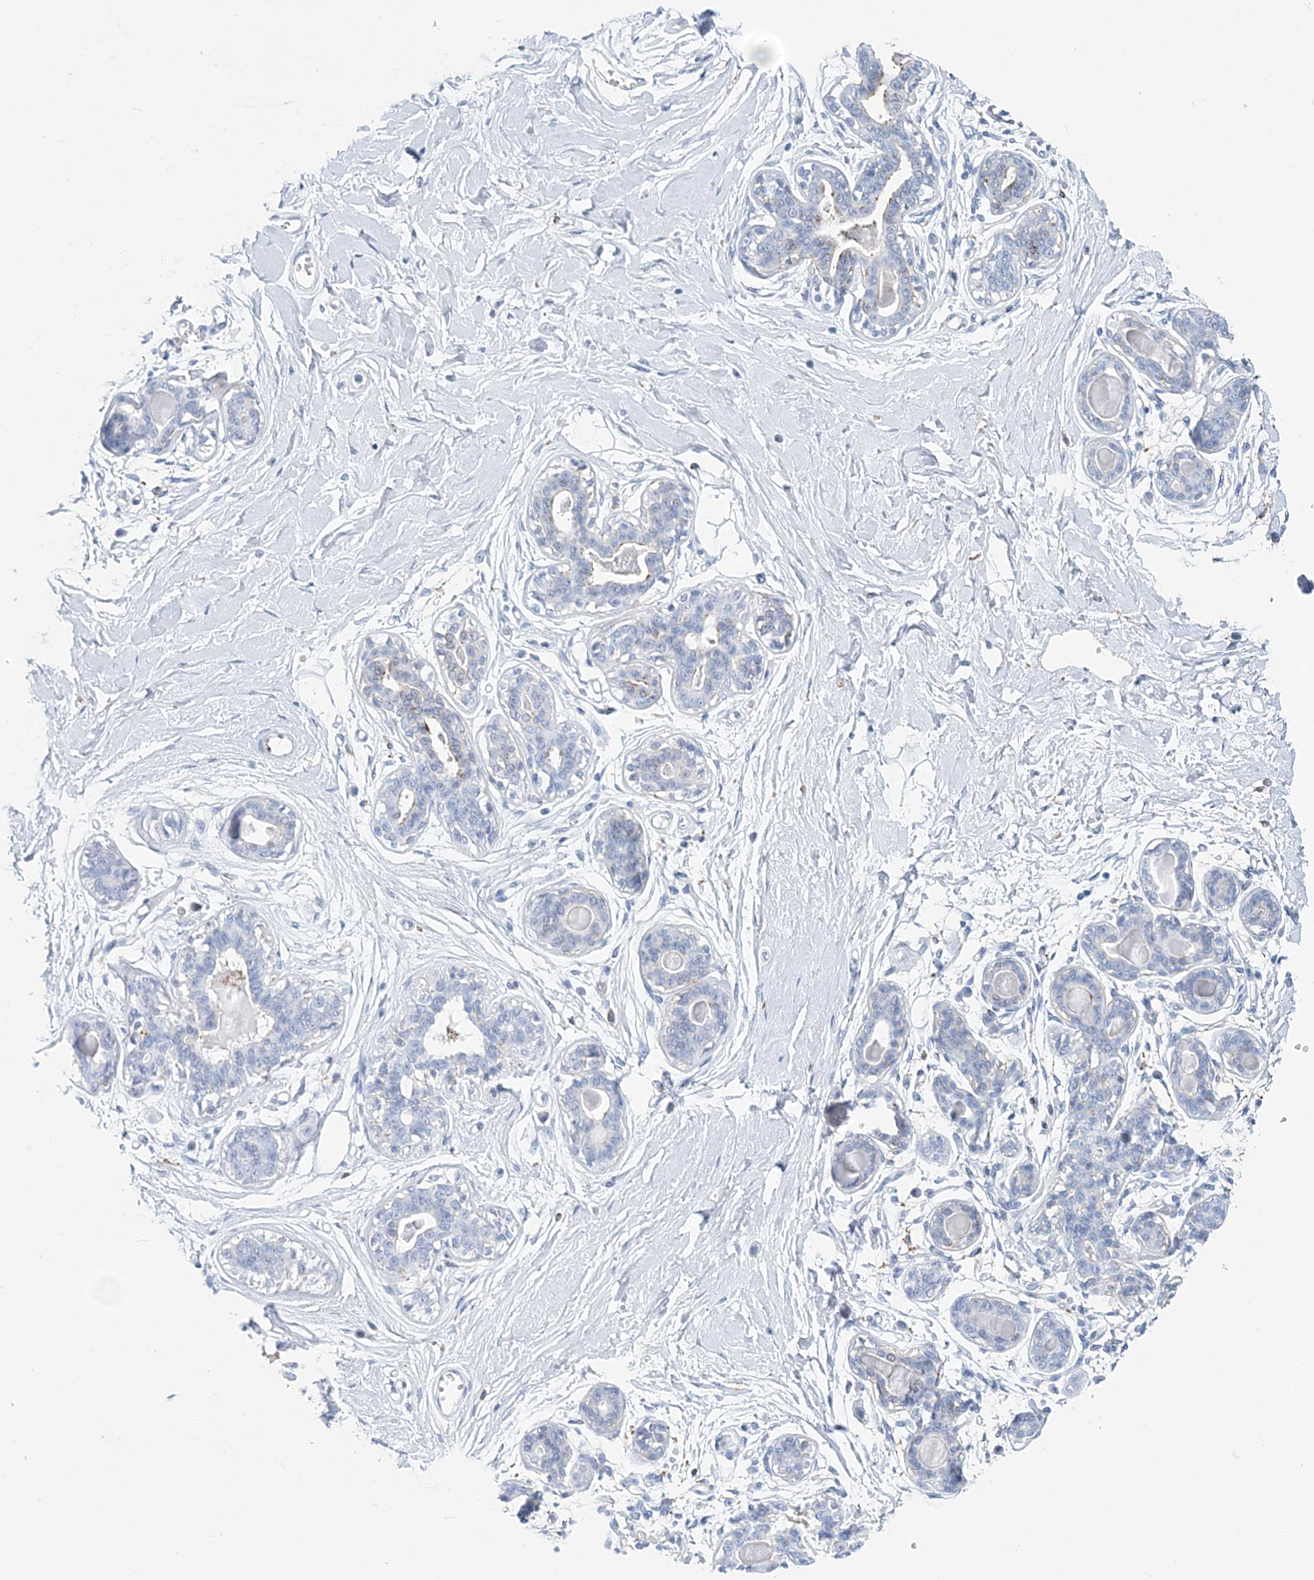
{"staining": {"intensity": "negative", "quantity": "none", "location": "none"}, "tissue": "breast", "cell_type": "Adipocytes", "image_type": "normal", "snomed": [{"axis": "morphology", "description": "Normal tissue, NOS"}, {"axis": "topography", "description": "Breast"}], "caption": "DAB immunohistochemical staining of normal human breast demonstrates no significant staining in adipocytes.", "gene": "NKX6", "patient": {"sex": "female", "age": 45}}